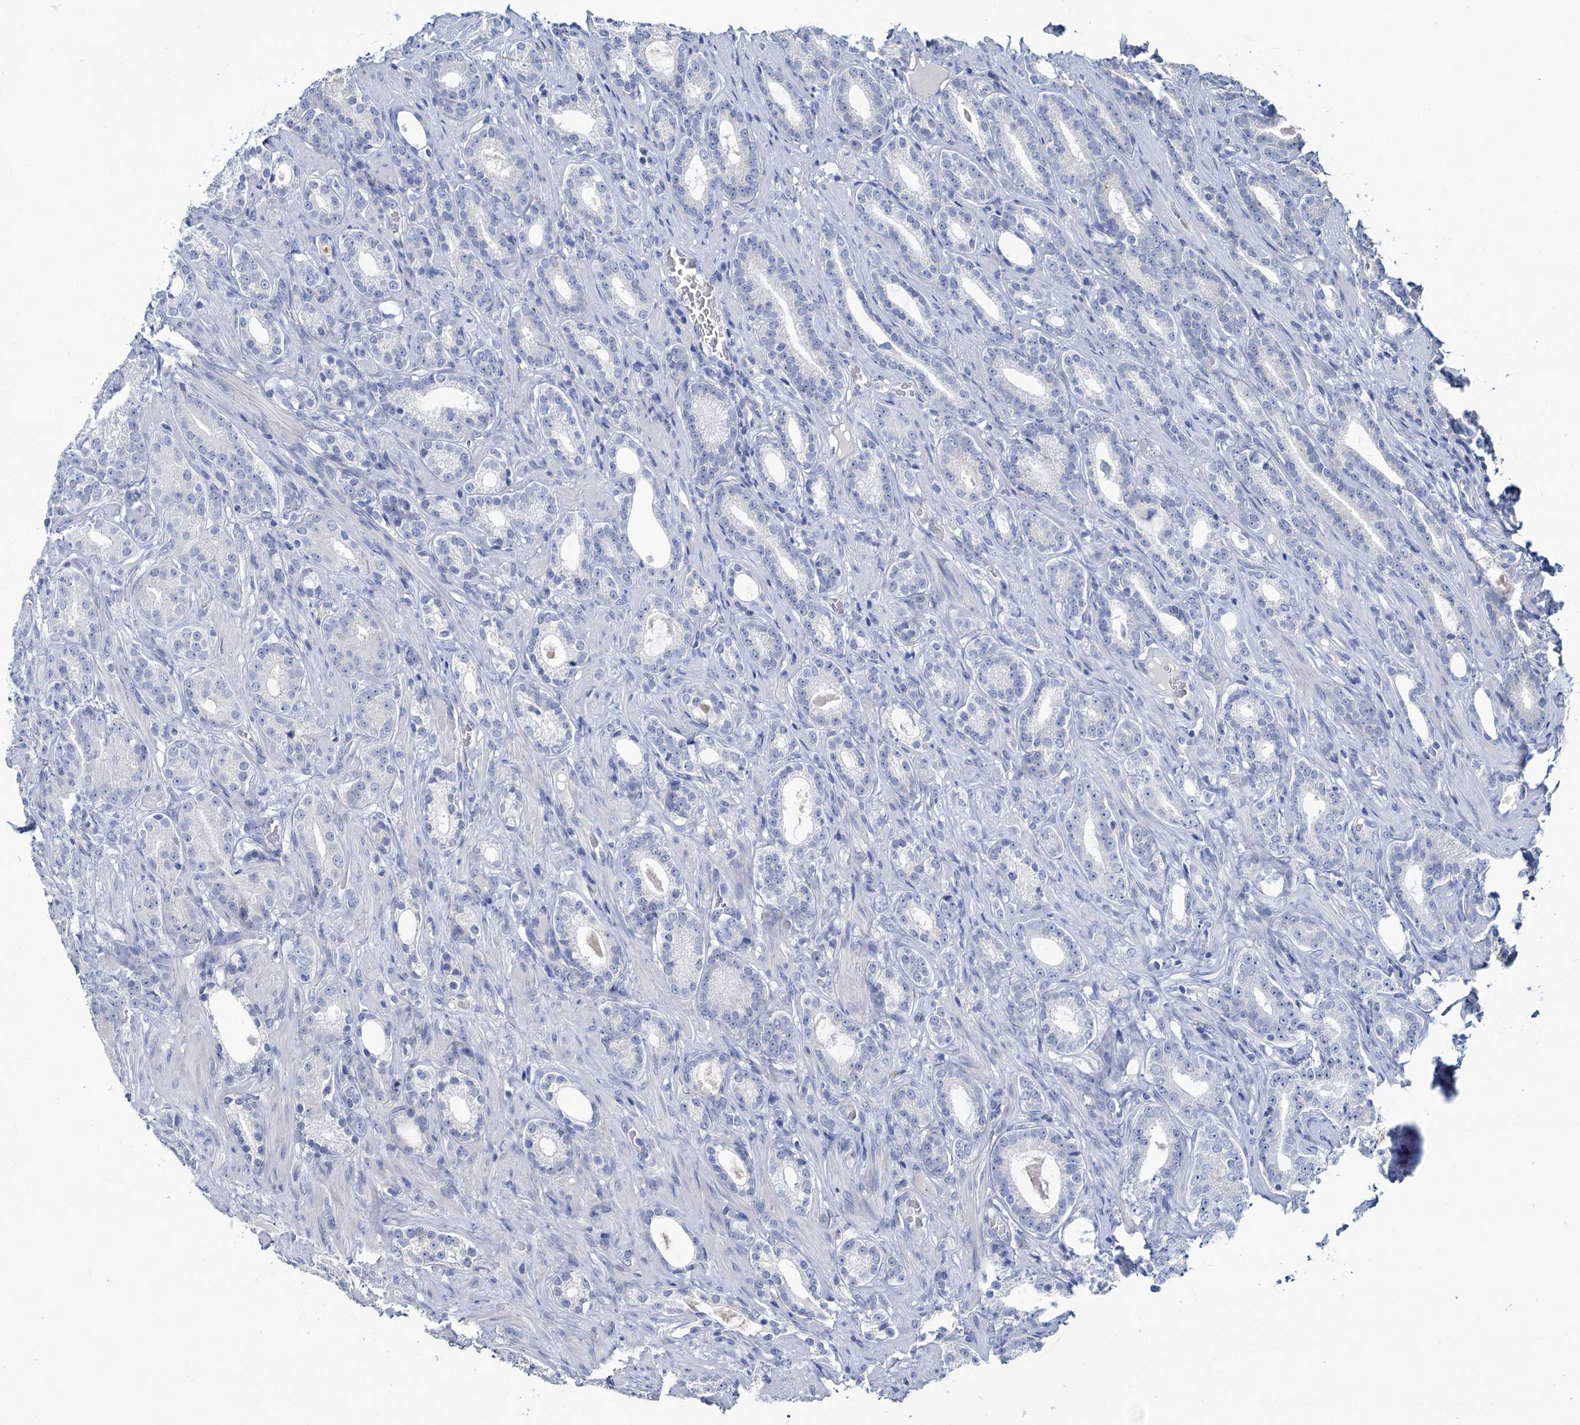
{"staining": {"intensity": "negative", "quantity": "none", "location": "none"}, "tissue": "prostate cancer", "cell_type": "Tumor cells", "image_type": "cancer", "snomed": [{"axis": "morphology", "description": "Adenocarcinoma, Low grade"}, {"axis": "topography", "description": "Prostate"}], "caption": "There is no significant positivity in tumor cells of prostate cancer.", "gene": "SNCB", "patient": {"sex": "male", "age": 71}}